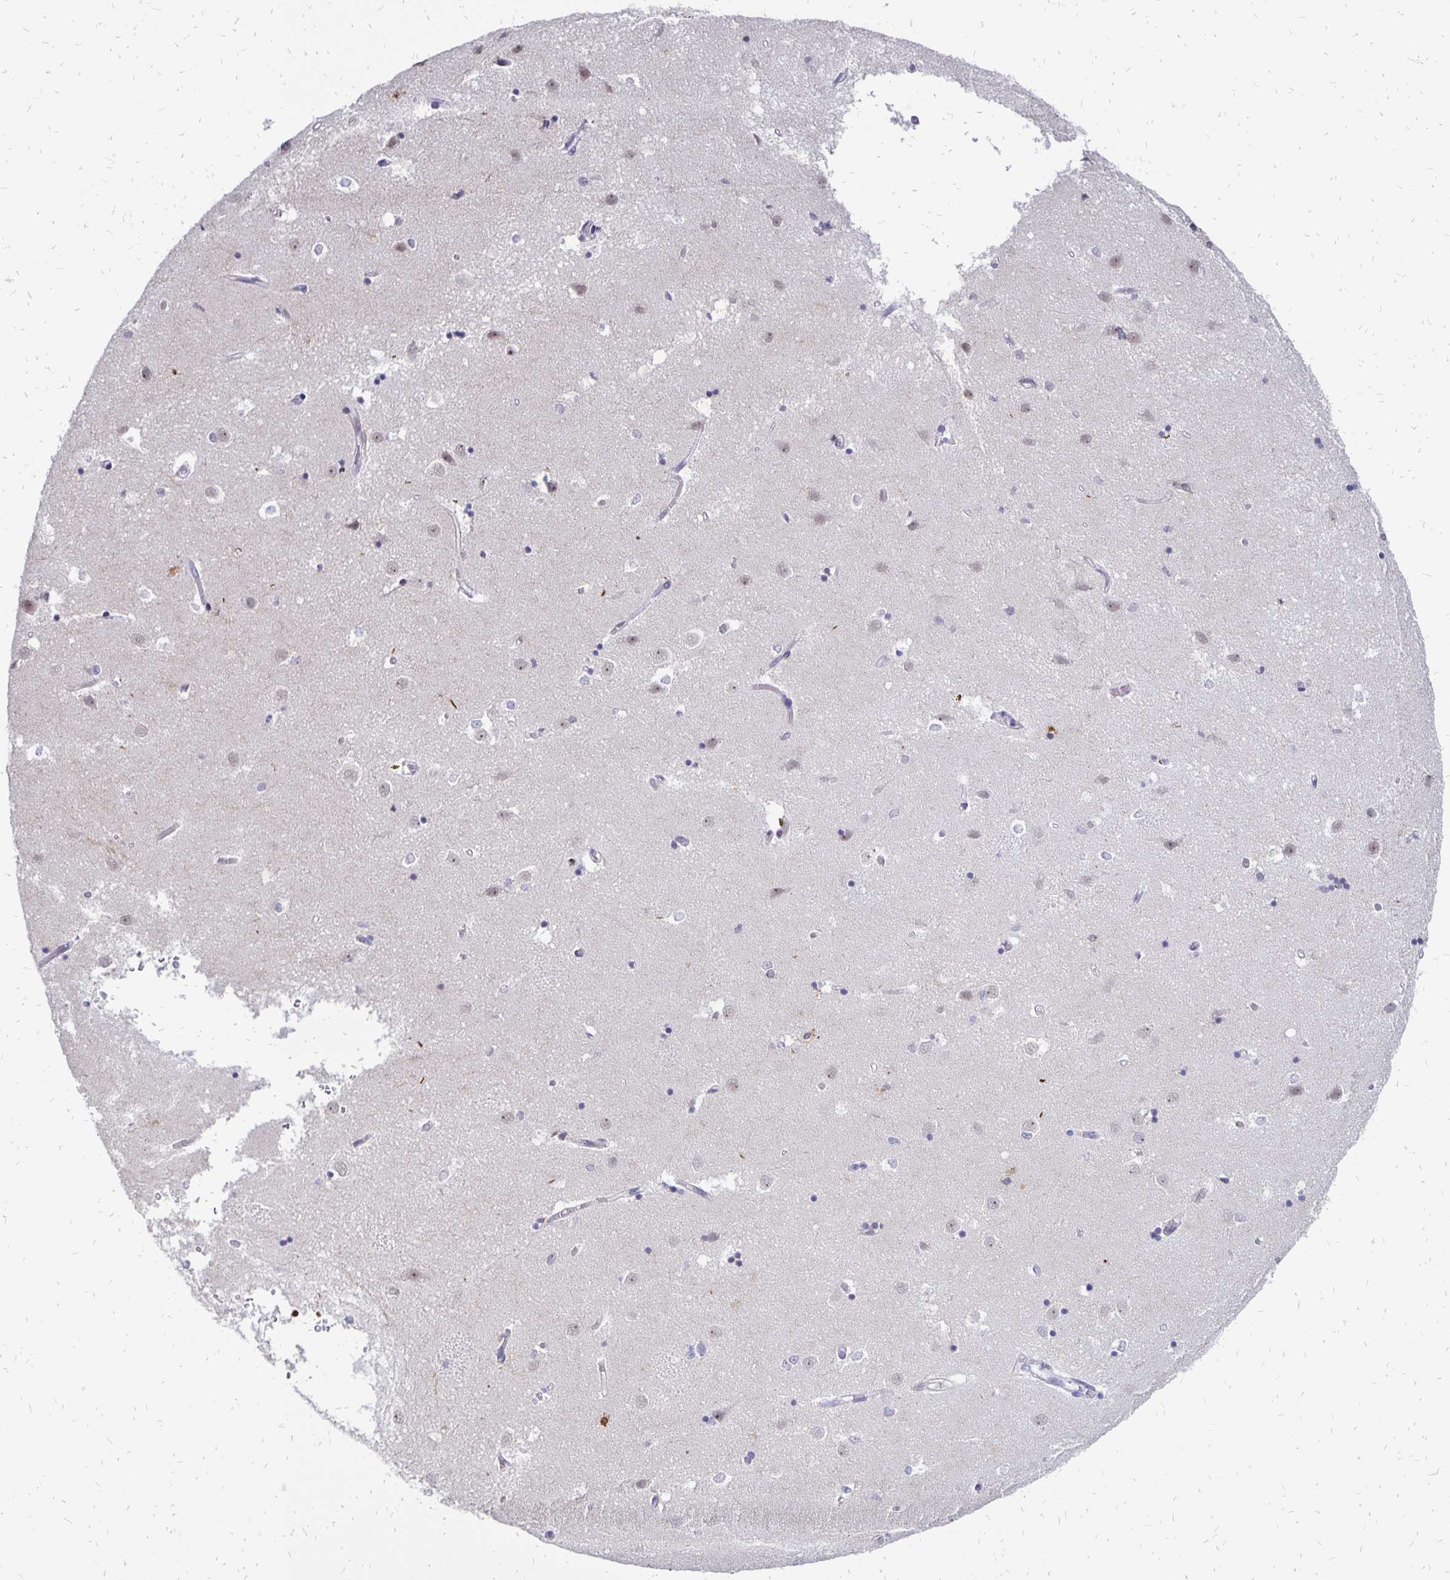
{"staining": {"intensity": "negative", "quantity": "none", "location": "none"}, "tissue": "caudate", "cell_type": "Glial cells", "image_type": "normal", "snomed": [{"axis": "morphology", "description": "Normal tissue, NOS"}, {"axis": "topography", "description": "Lateral ventricle wall"}], "caption": "Glial cells are negative for protein expression in unremarkable human caudate. The staining was performed using DAB to visualize the protein expression in brown, while the nuclei were stained in blue with hematoxylin (Magnification: 20x).", "gene": "DCK", "patient": {"sex": "male", "age": 54}}